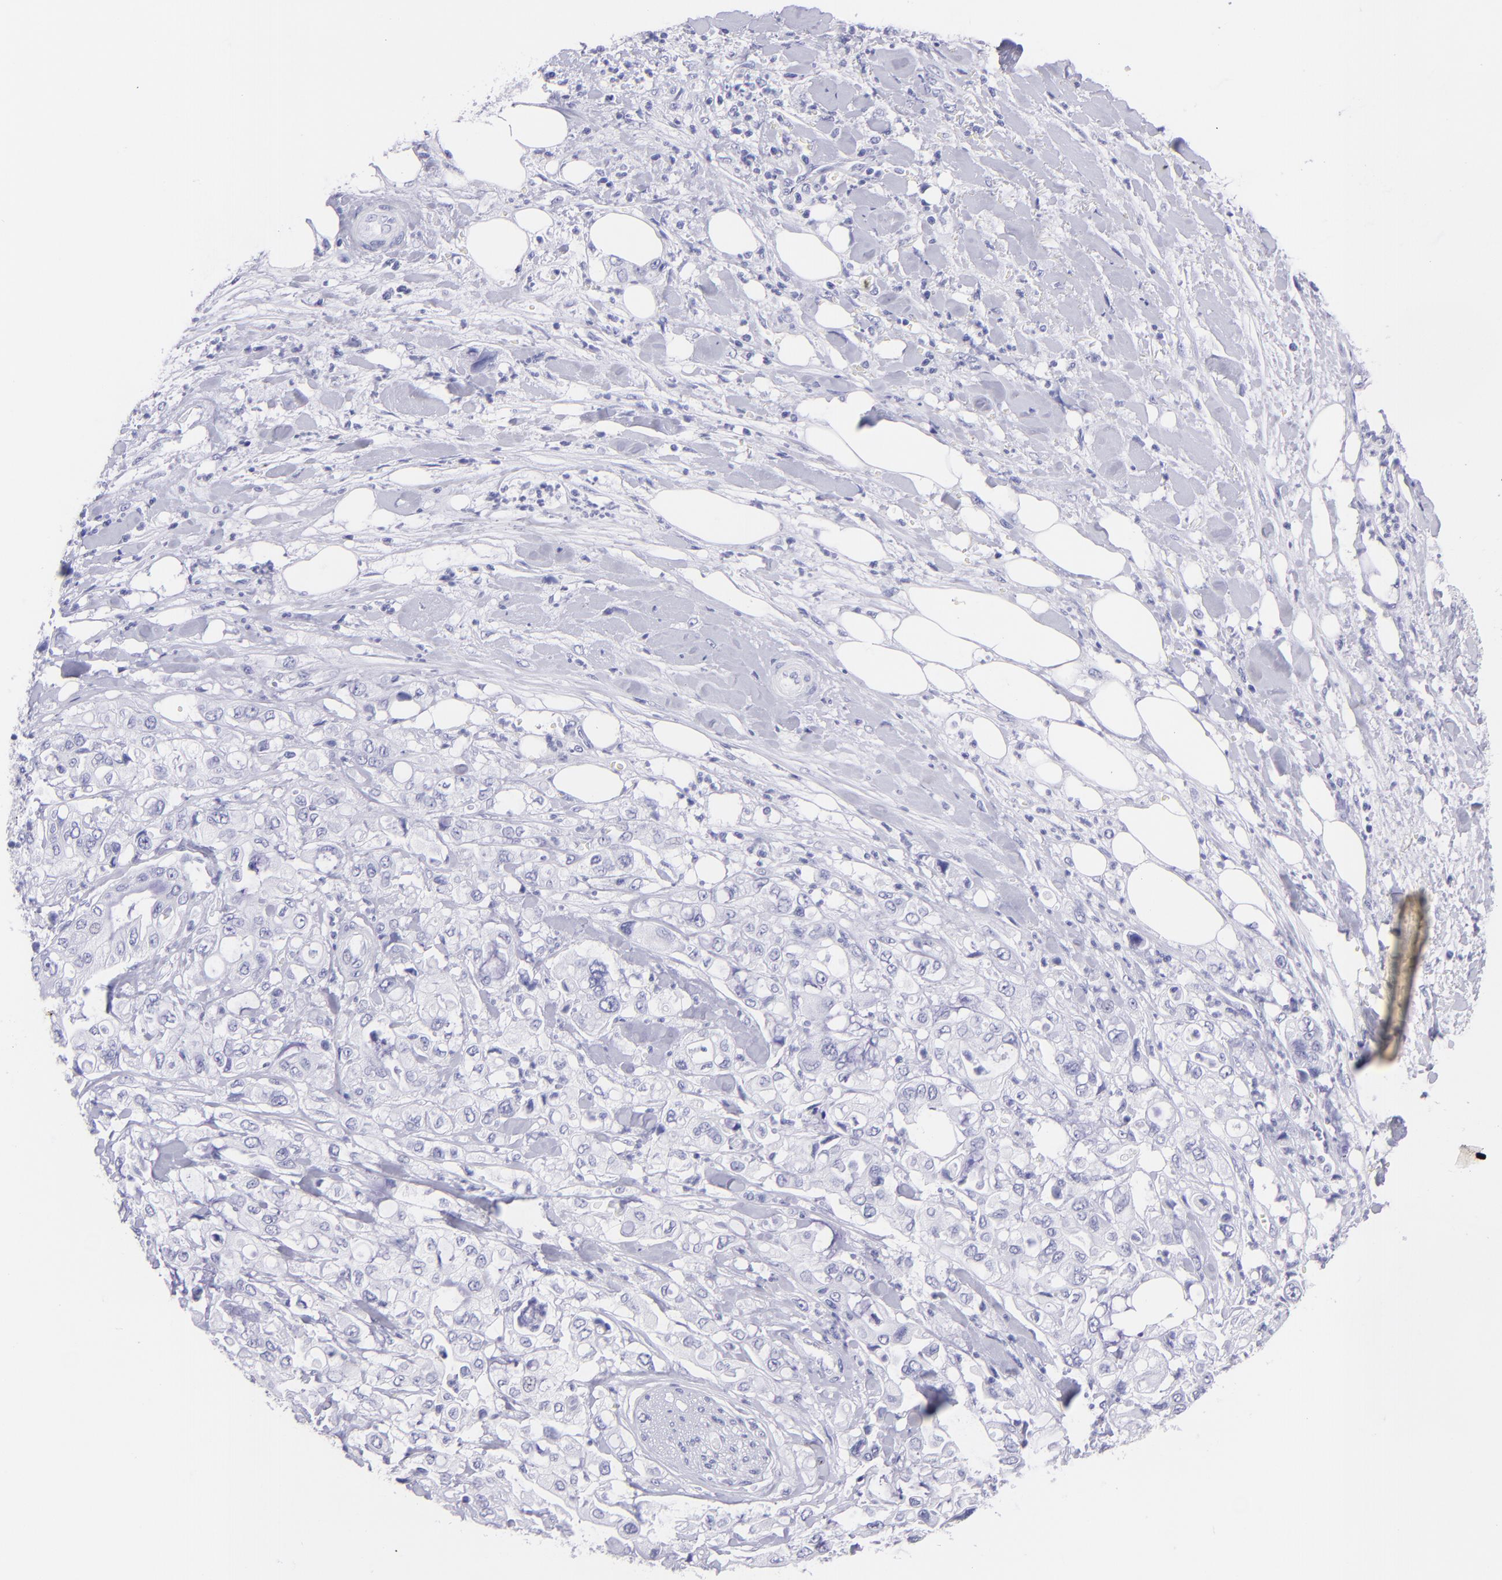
{"staining": {"intensity": "negative", "quantity": "none", "location": "none"}, "tissue": "pancreatic cancer", "cell_type": "Tumor cells", "image_type": "cancer", "snomed": [{"axis": "morphology", "description": "Adenocarcinoma, NOS"}, {"axis": "topography", "description": "Pancreas"}], "caption": "The IHC photomicrograph has no significant expression in tumor cells of pancreatic adenocarcinoma tissue. The staining was performed using DAB (3,3'-diaminobenzidine) to visualize the protein expression in brown, while the nuclei were stained in blue with hematoxylin (Magnification: 20x).", "gene": "PIP", "patient": {"sex": "male", "age": 70}}